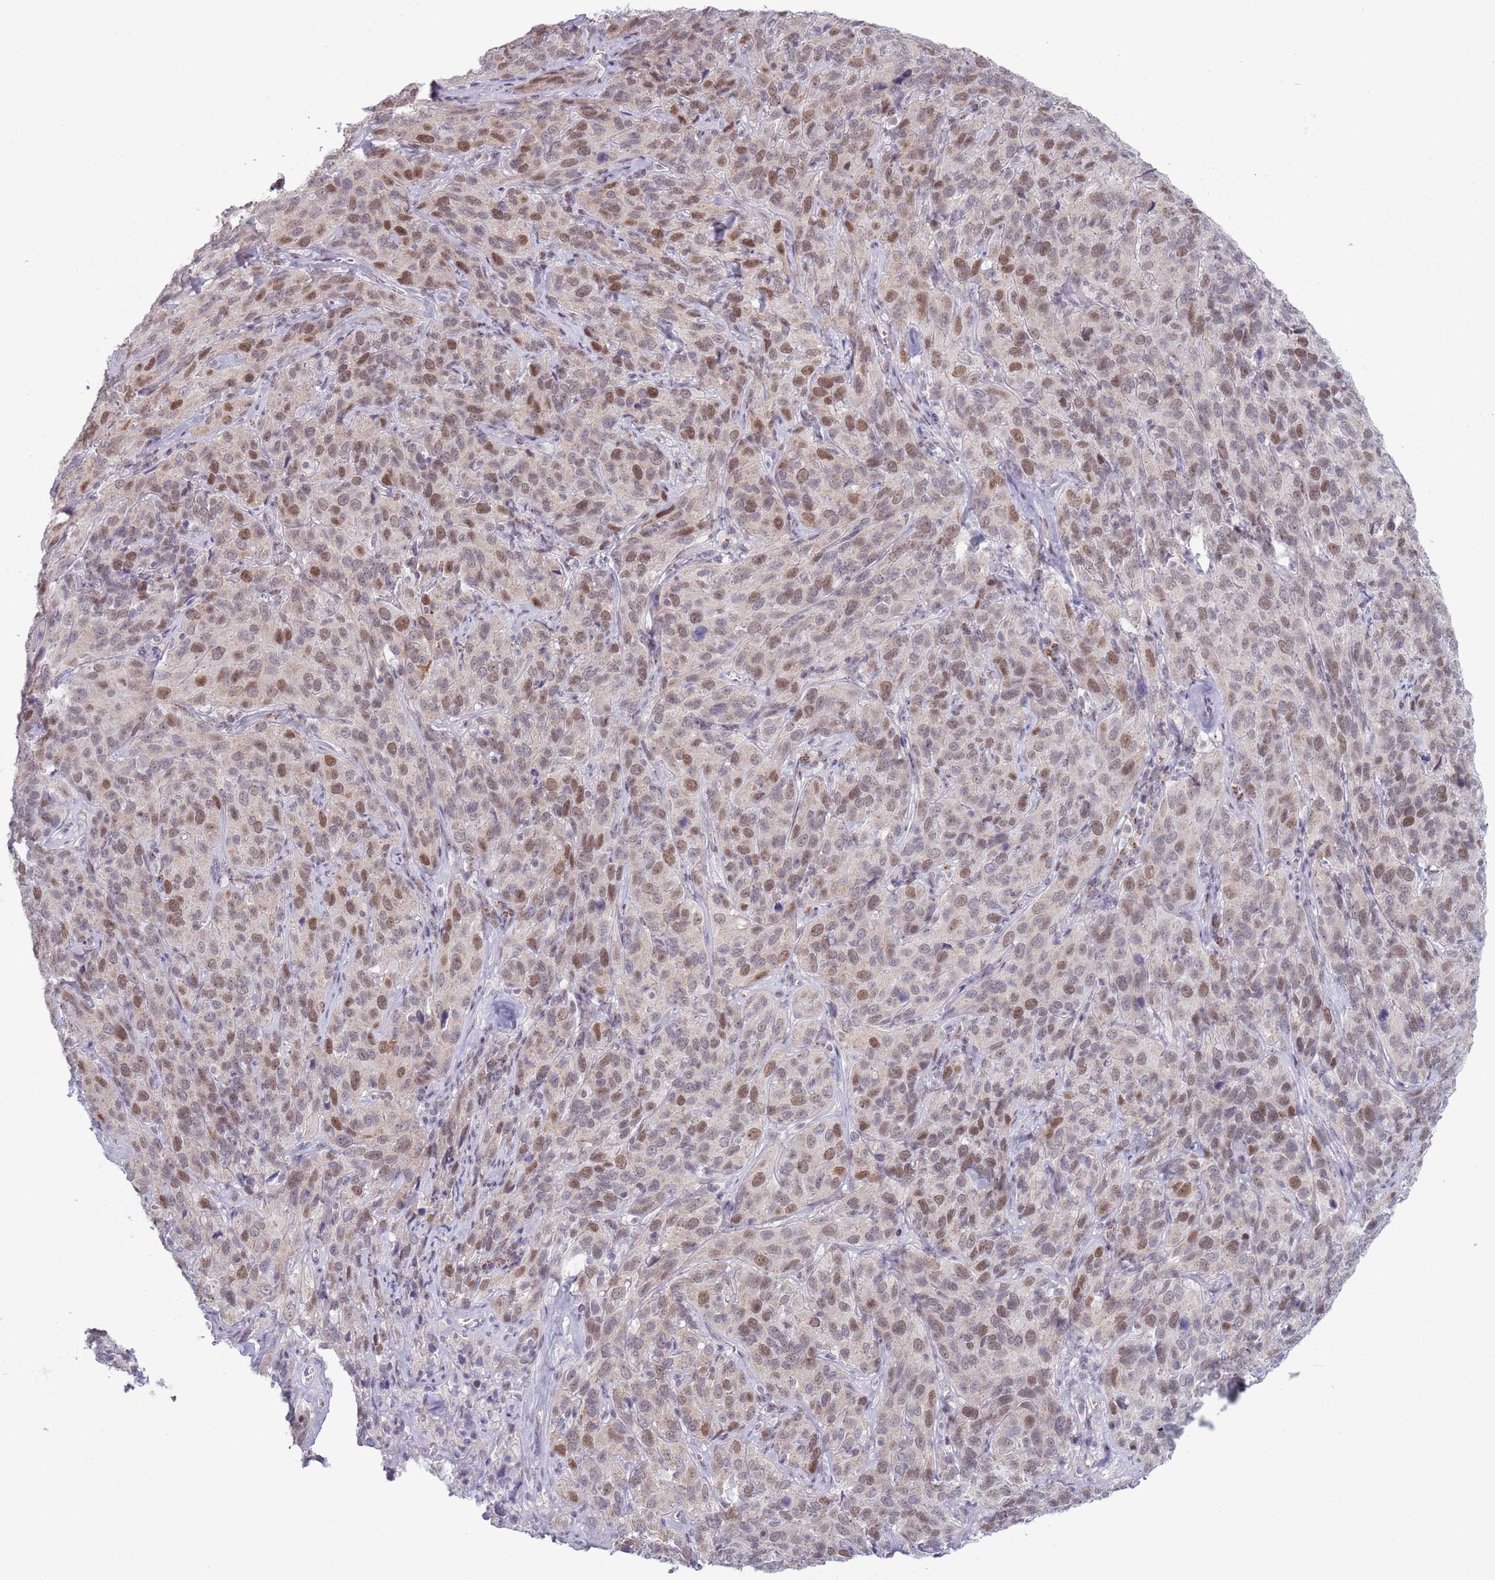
{"staining": {"intensity": "moderate", "quantity": ">75%", "location": "nuclear"}, "tissue": "cervical cancer", "cell_type": "Tumor cells", "image_type": "cancer", "snomed": [{"axis": "morphology", "description": "Squamous cell carcinoma, NOS"}, {"axis": "topography", "description": "Cervix"}], "caption": "Human squamous cell carcinoma (cervical) stained with a protein marker demonstrates moderate staining in tumor cells.", "gene": "ZKSCAN2", "patient": {"sex": "female", "age": 51}}